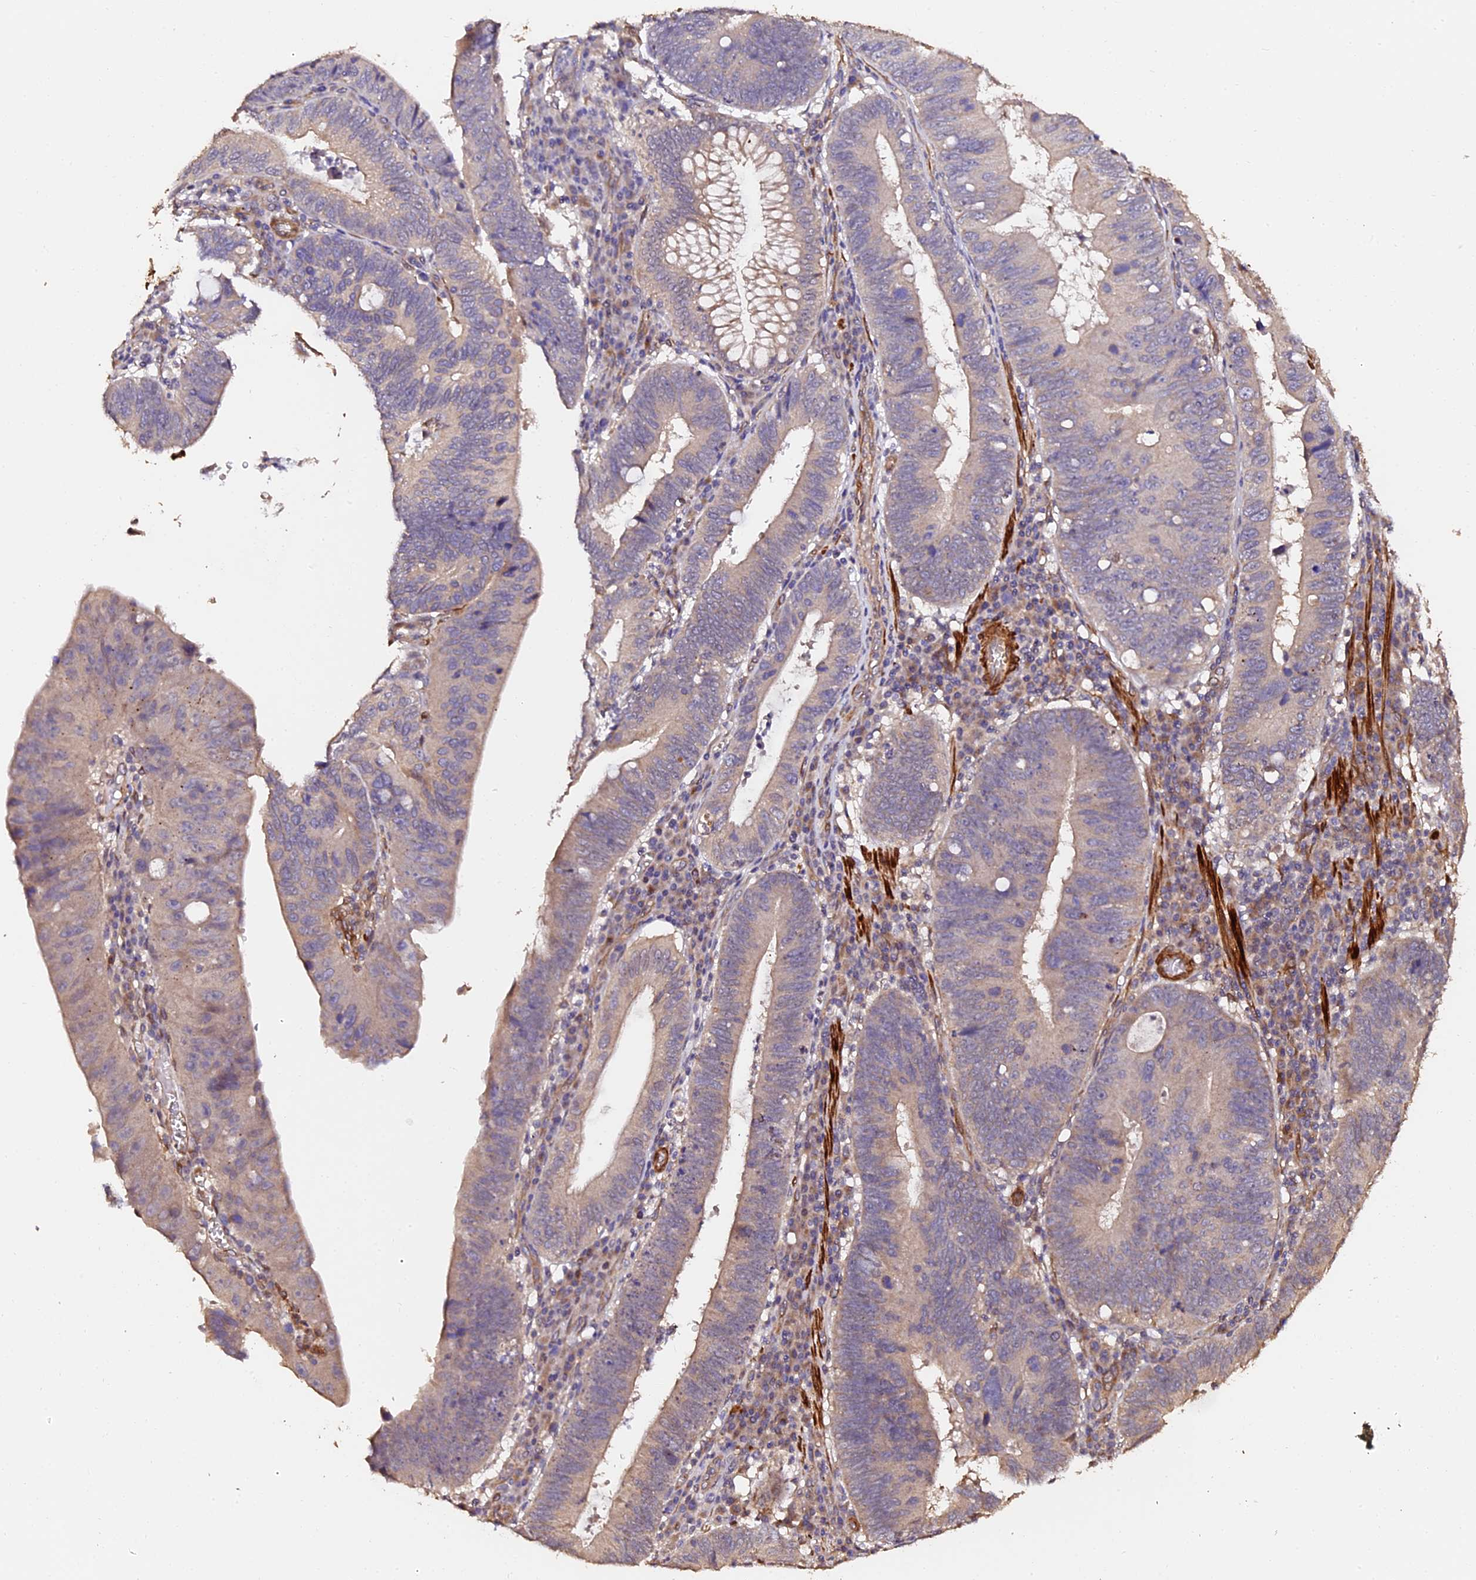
{"staining": {"intensity": "weak", "quantity": "25%-75%", "location": "cytoplasmic/membranous"}, "tissue": "stomach cancer", "cell_type": "Tumor cells", "image_type": "cancer", "snomed": [{"axis": "morphology", "description": "Adenocarcinoma, NOS"}, {"axis": "topography", "description": "Stomach"}], "caption": "Weak cytoplasmic/membranous protein positivity is identified in approximately 25%-75% of tumor cells in stomach adenocarcinoma.", "gene": "TDO2", "patient": {"sex": "male", "age": 59}}